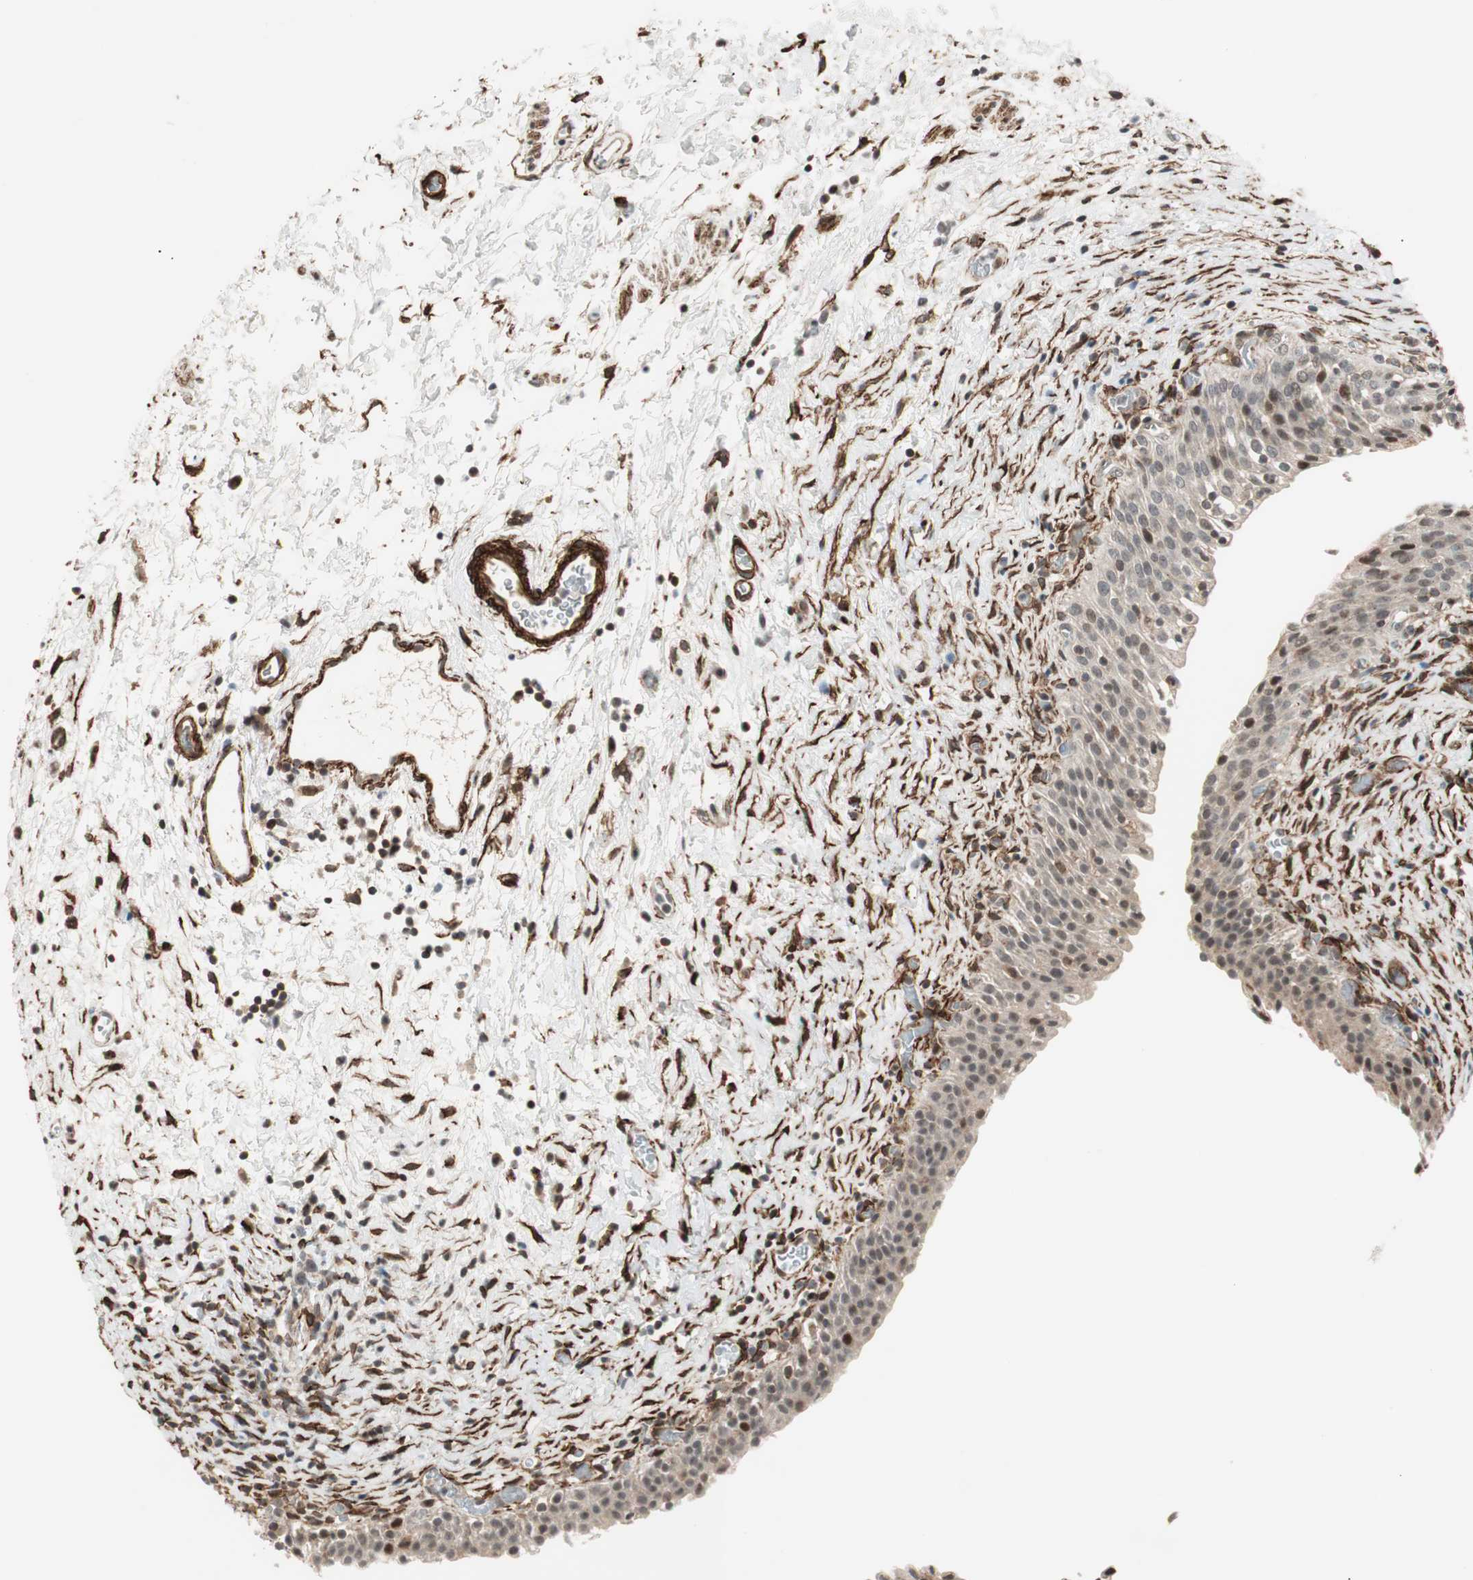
{"staining": {"intensity": "moderate", "quantity": "<25%", "location": "nuclear"}, "tissue": "urinary bladder", "cell_type": "Urothelial cells", "image_type": "normal", "snomed": [{"axis": "morphology", "description": "Normal tissue, NOS"}, {"axis": "topography", "description": "Urinary bladder"}], "caption": "Human urinary bladder stained with a brown dye demonstrates moderate nuclear positive positivity in approximately <25% of urothelial cells.", "gene": "CDK19", "patient": {"sex": "male", "age": 51}}